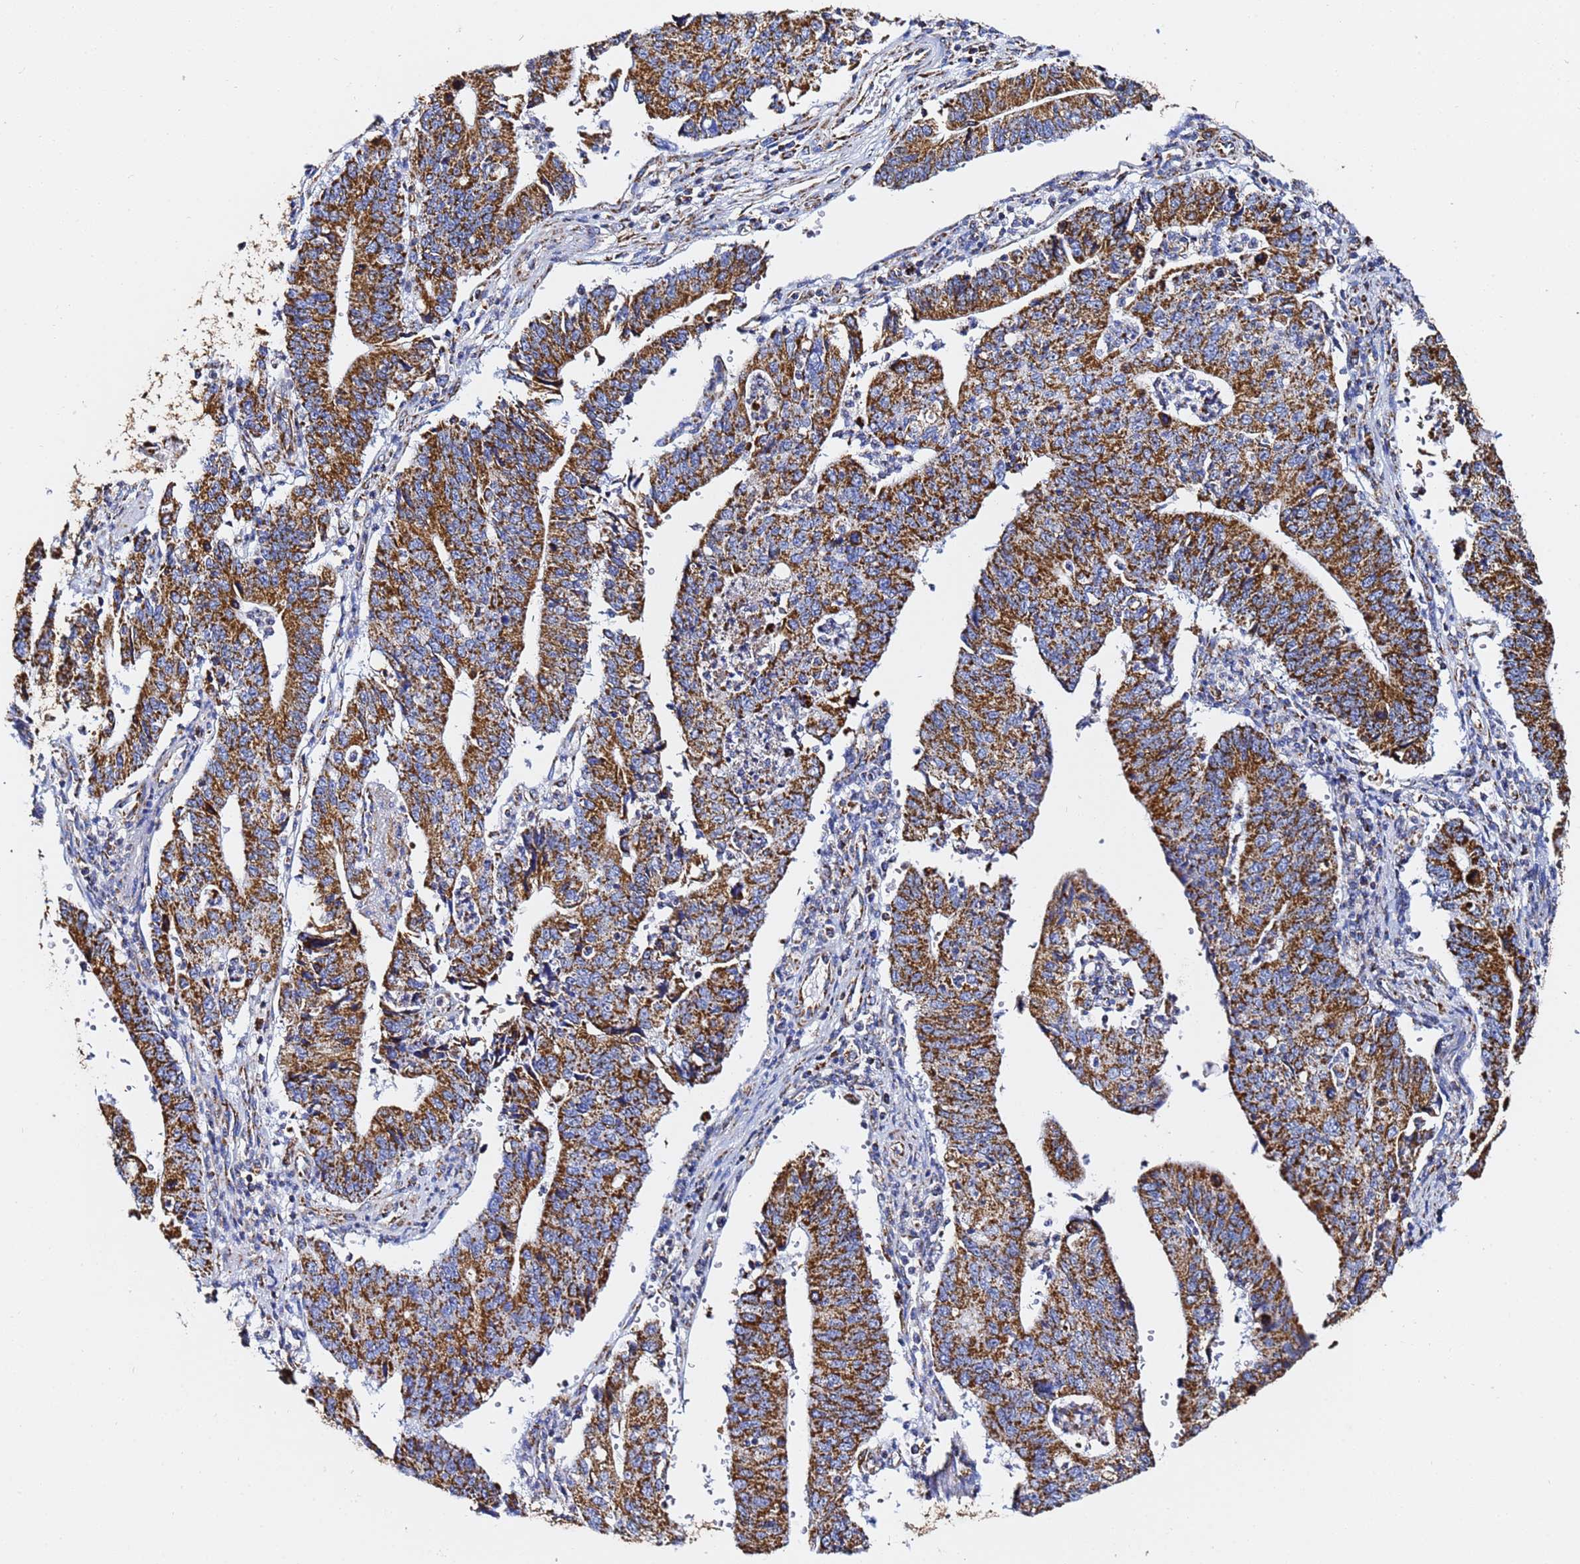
{"staining": {"intensity": "strong", "quantity": ">75%", "location": "cytoplasmic/membranous"}, "tissue": "stomach cancer", "cell_type": "Tumor cells", "image_type": "cancer", "snomed": [{"axis": "morphology", "description": "Adenocarcinoma, NOS"}, {"axis": "topography", "description": "Stomach"}], "caption": "There is high levels of strong cytoplasmic/membranous staining in tumor cells of stomach cancer, as demonstrated by immunohistochemical staining (brown color).", "gene": "PHB2", "patient": {"sex": "male", "age": 59}}